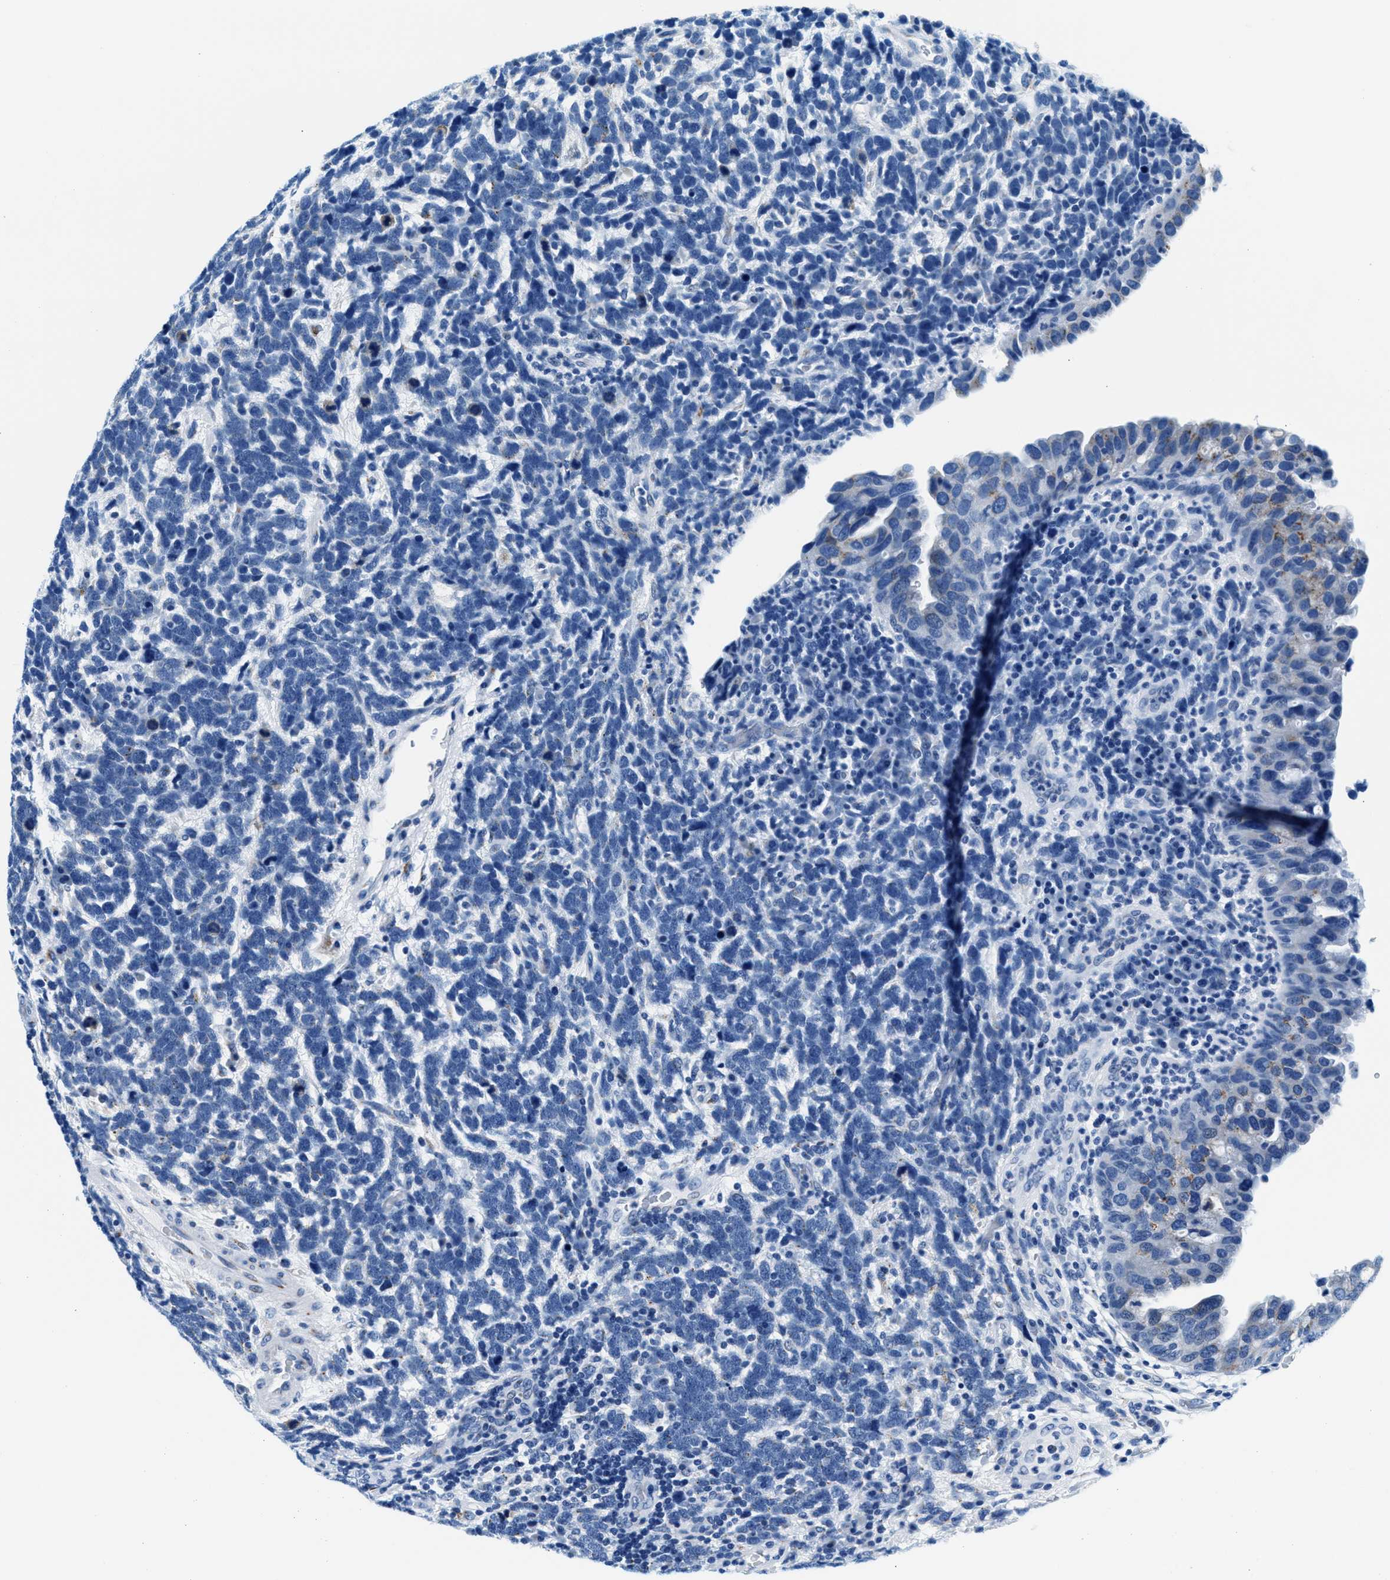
{"staining": {"intensity": "negative", "quantity": "none", "location": "none"}, "tissue": "urothelial cancer", "cell_type": "Tumor cells", "image_type": "cancer", "snomed": [{"axis": "morphology", "description": "Urothelial carcinoma, High grade"}, {"axis": "topography", "description": "Urinary bladder"}], "caption": "This is an IHC micrograph of urothelial carcinoma (high-grade). There is no positivity in tumor cells.", "gene": "VPS53", "patient": {"sex": "female", "age": 82}}